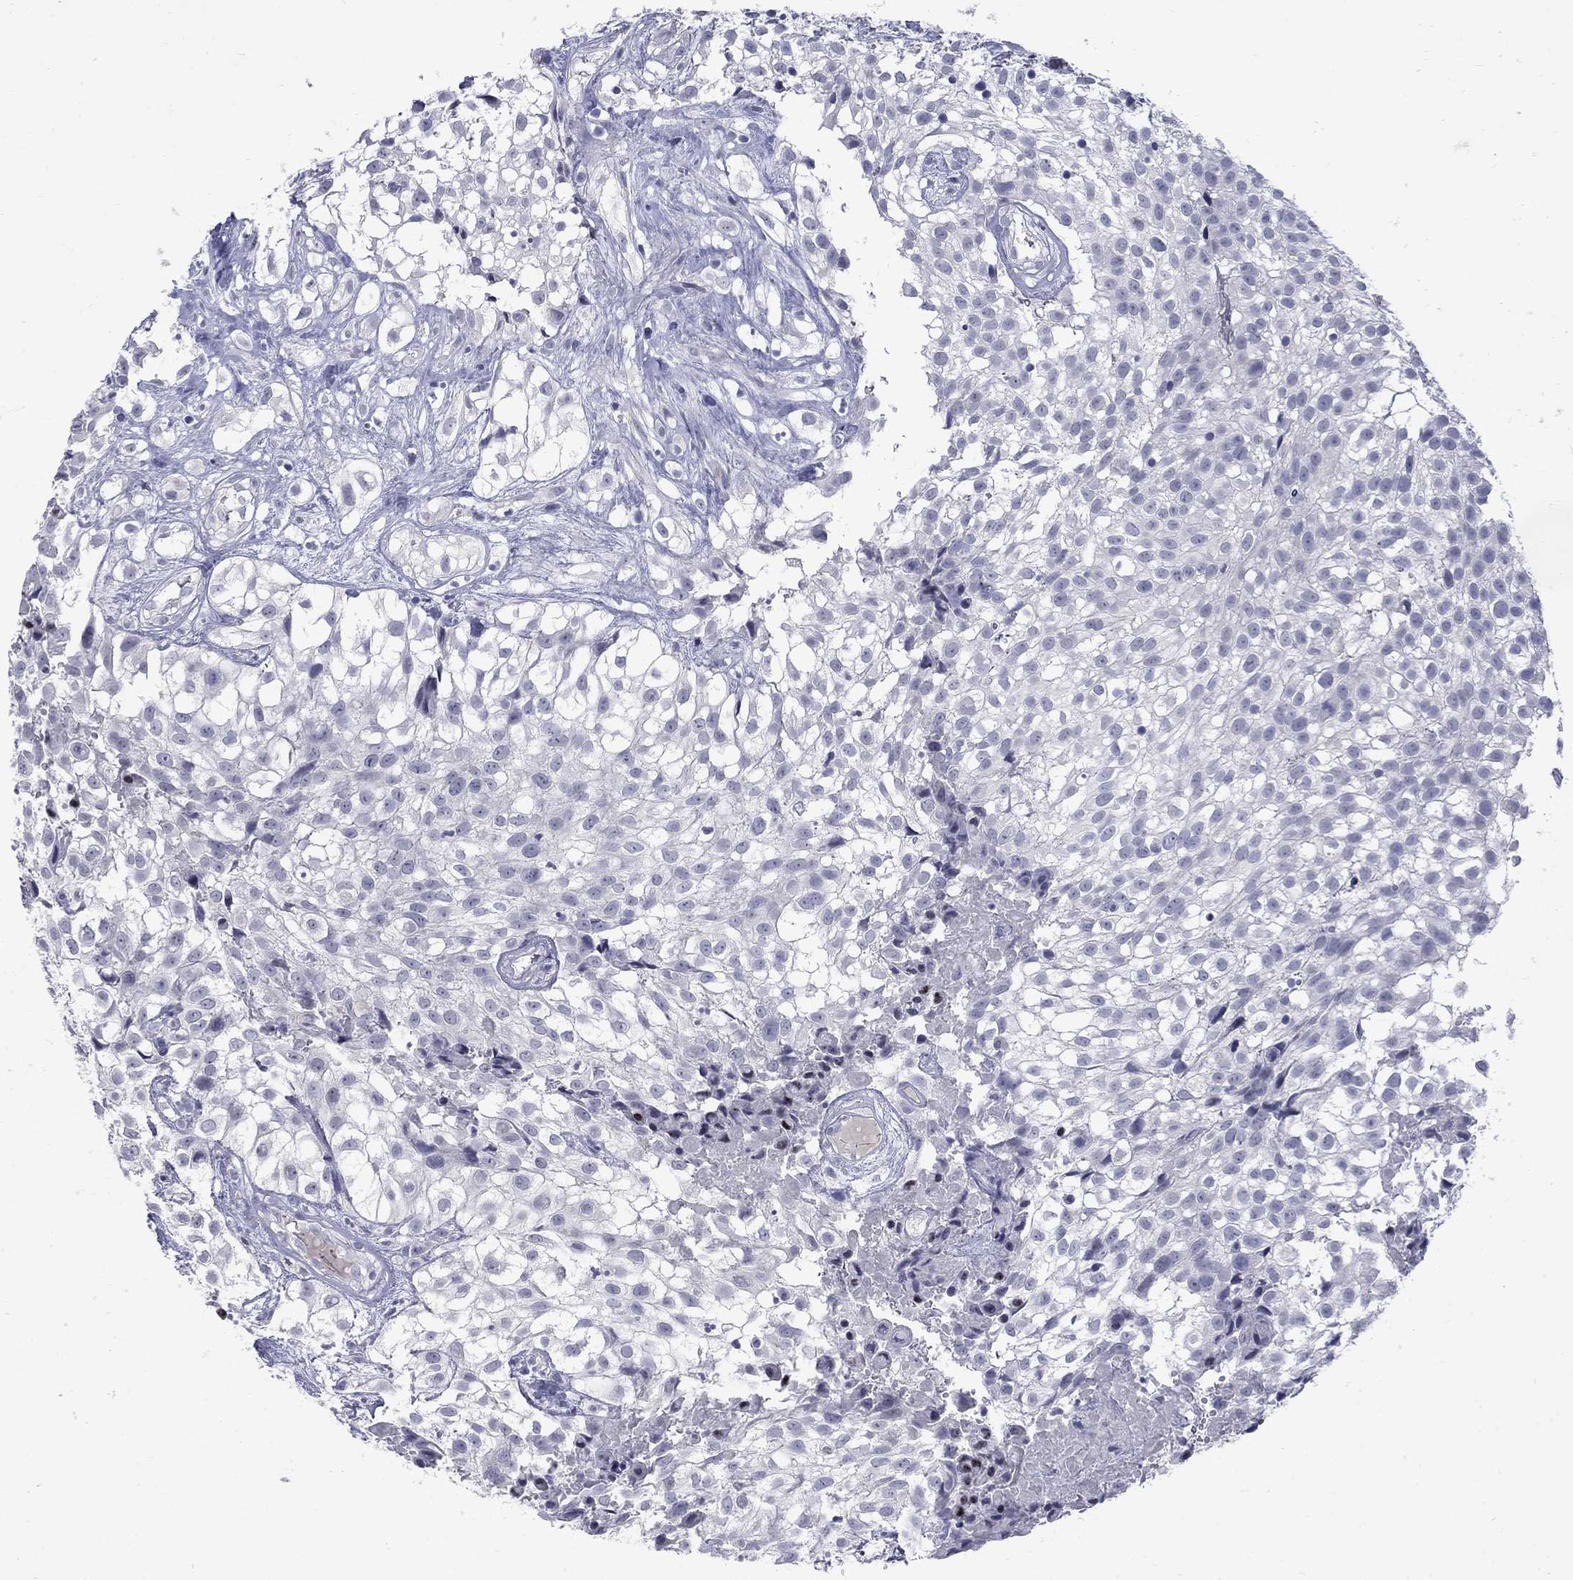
{"staining": {"intensity": "negative", "quantity": "none", "location": "none"}, "tissue": "urothelial cancer", "cell_type": "Tumor cells", "image_type": "cancer", "snomed": [{"axis": "morphology", "description": "Urothelial carcinoma, High grade"}, {"axis": "topography", "description": "Urinary bladder"}], "caption": "IHC image of urothelial cancer stained for a protein (brown), which demonstrates no expression in tumor cells.", "gene": "CTNND2", "patient": {"sex": "male", "age": 56}}